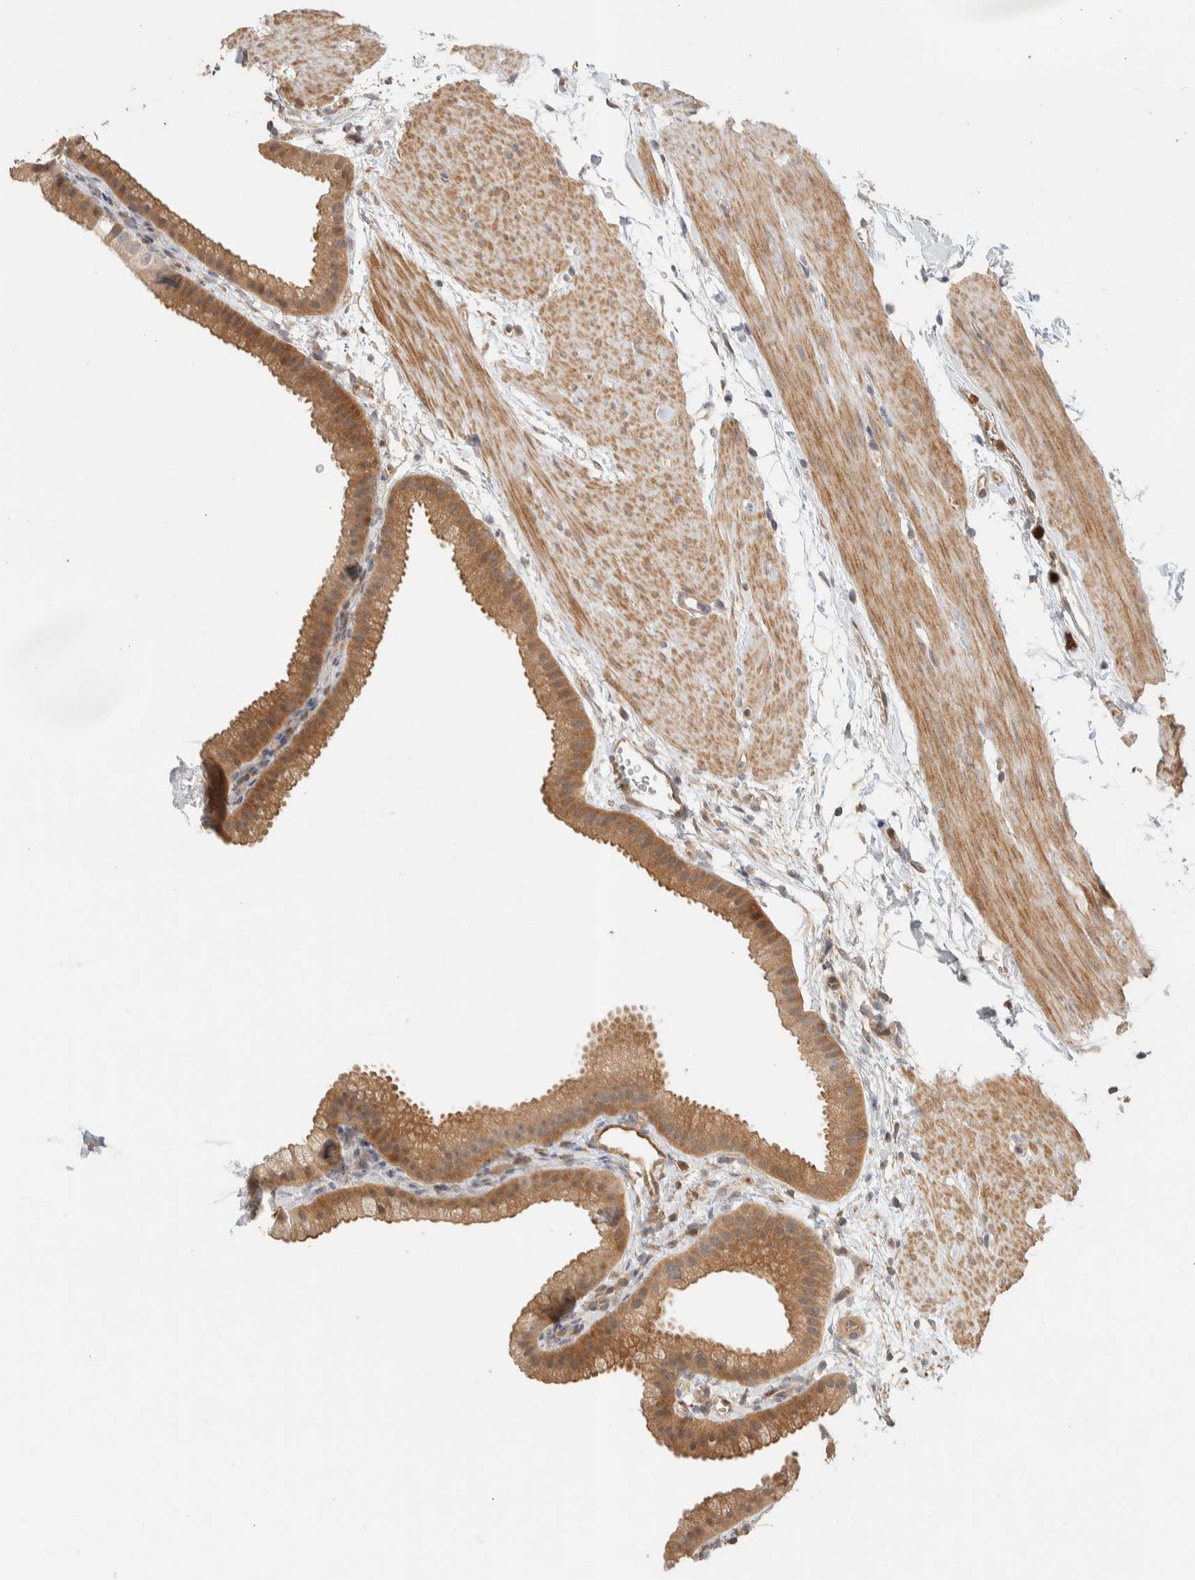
{"staining": {"intensity": "moderate", "quantity": ">75%", "location": "cytoplasmic/membranous"}, "tissue": "gallbladder", "cell_type": "Glandular cells", "image_type": "normal", "snomed": [{"axis": "morphology", "description": "Normal tissue, NOS"}, {"axis": "topography", "description": "Gallbladder"}], "caption": "IHC photomicrograph of unremarkable gallbladder: gallbladder stained using immunohistochemistry shows medium levels of moderate protein expression localized specifically in the cytoplasmic/membranous of glandular cells, appearing as a cytoplasmic/membranous brown color.", "gene": "ADSS2", "patient": {"sex": "female", "age": 64}}